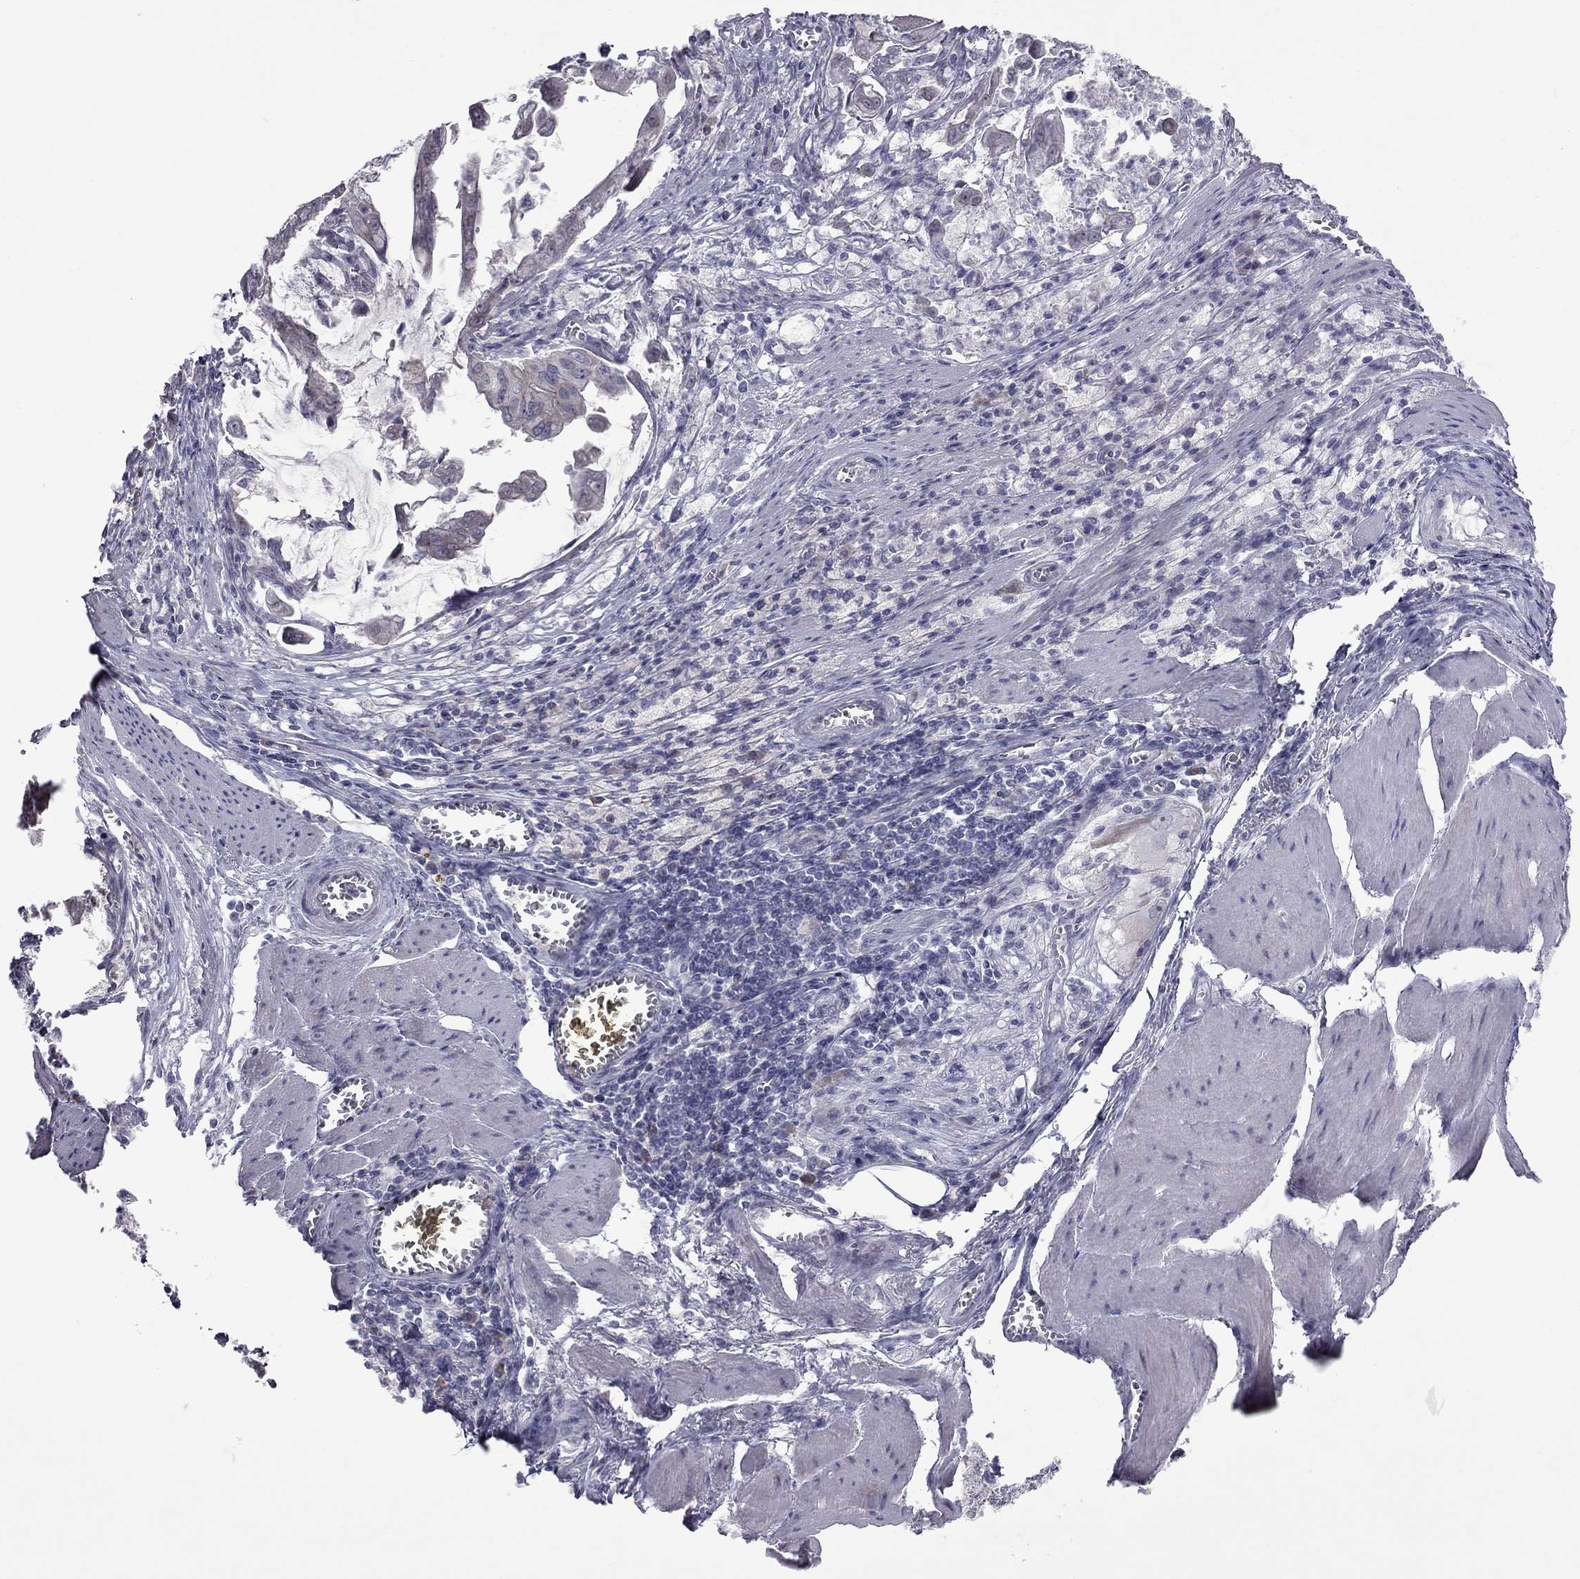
{"staining": {"intensity": "negative", "quantity": "none", "location": "none"}, "tissue": "stomach cancer", "cell_type": "Tumor cells", "image_type": "cancer", "snomed": [{"axis": "morphology", "description": "Adenocarcinoma, NOS"}, {"axis": "topography", "description": "Stomach, upper"}], "caption": "The photomicrograph demonstrates no significant positivity in tumor cells of stomach cancer (adenocarcinoma).", "gene": "NRARP", "patient": {"sex": "male", "age": 80}}